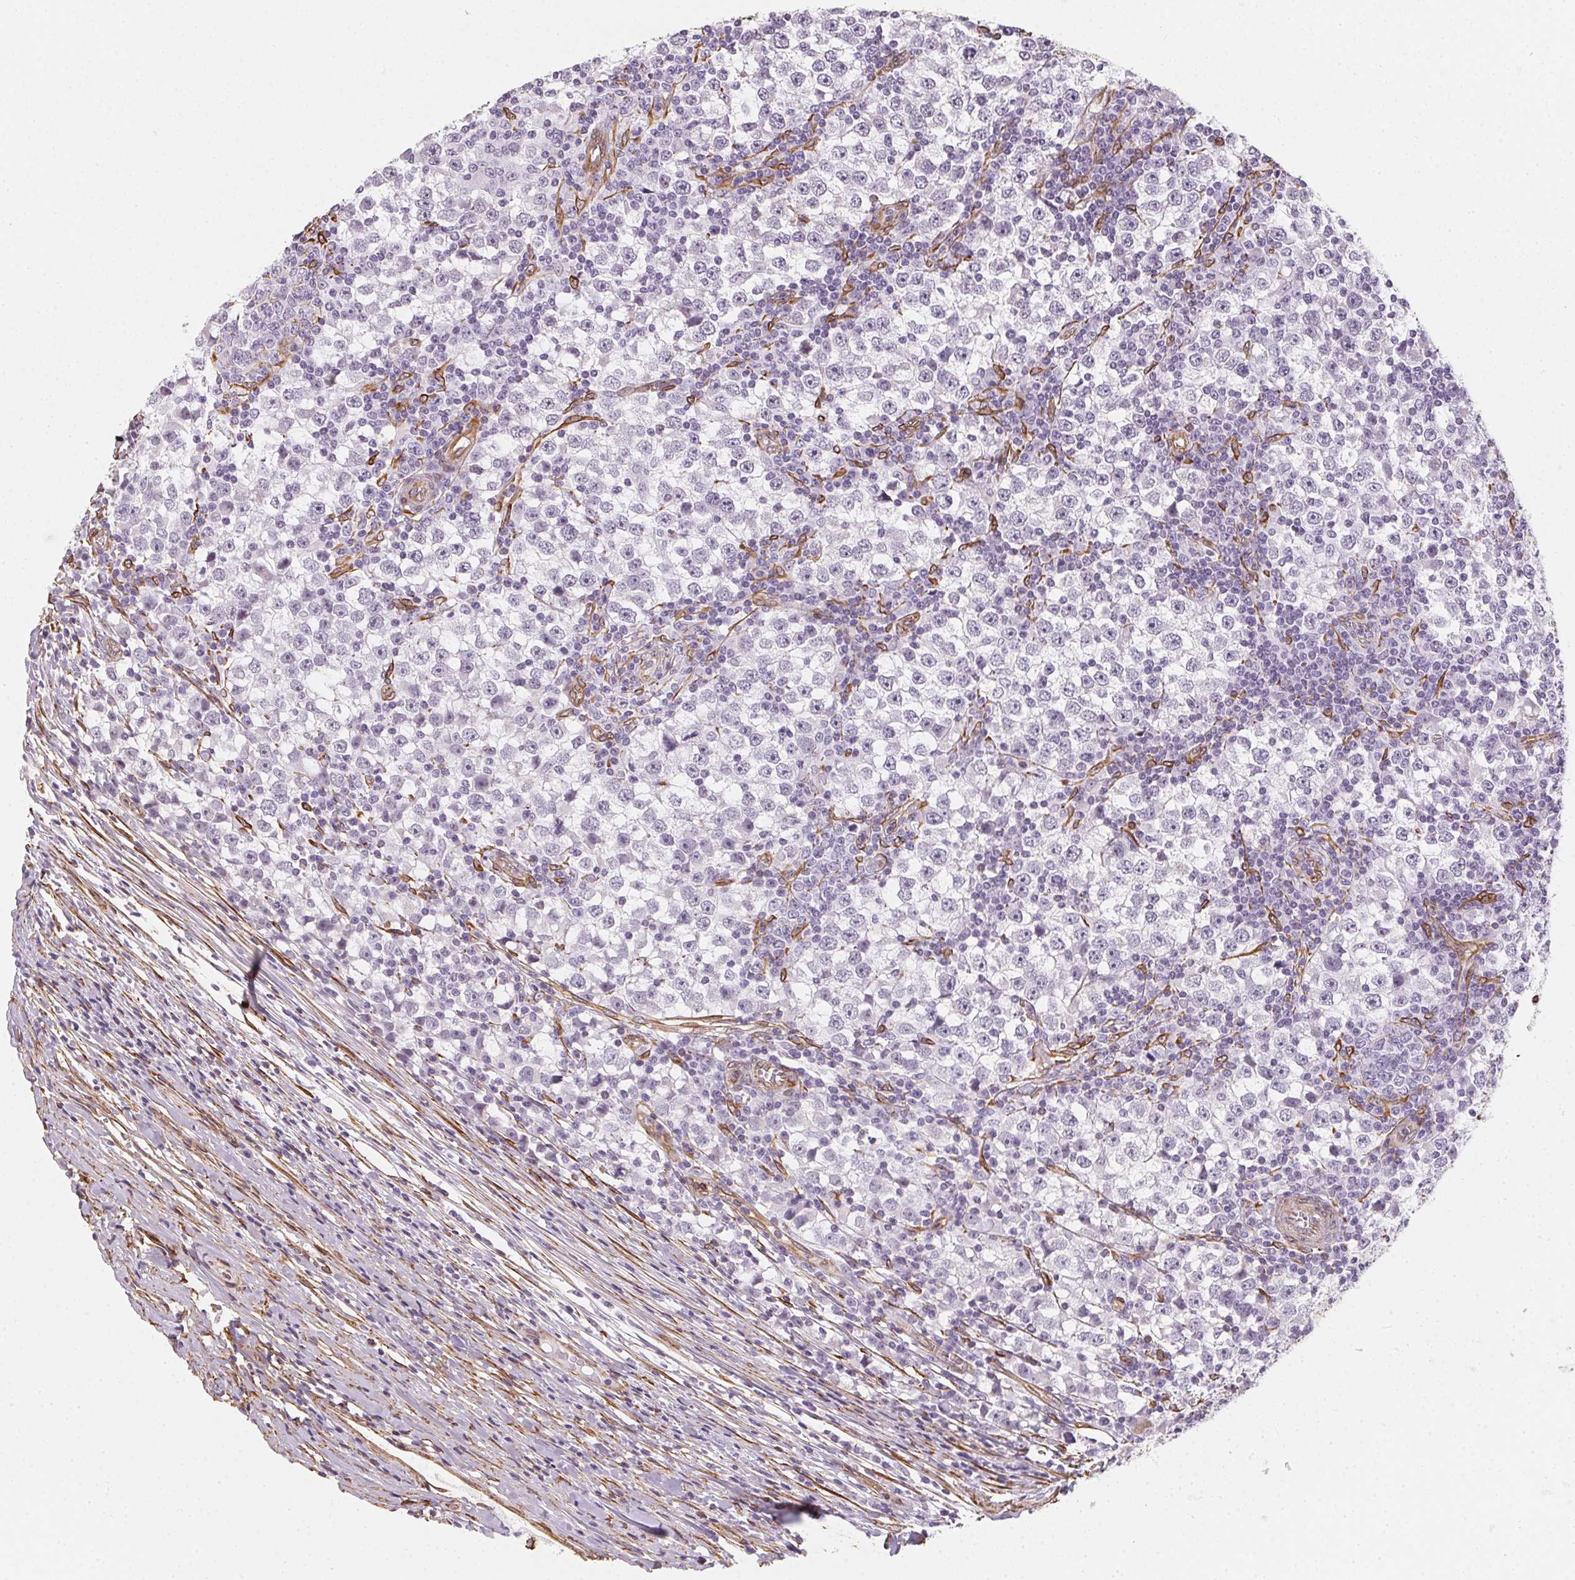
{"staining": {"intensity": "negative", "quantity": "none", "location": "none"}, "tissue": "testis cancer", "cell_type": "Tumor cells", "image_type": "cancer", "snomed": [{"axis": "morphology", "description": "Seminoma, NOS"}, {"axis": "topography", "description": "Testis"}], "caption": "A high-resolution photomicrograph shows IHC staining of testis seminoma, which displays no significant expression in tumor cells. Brightfield microscopy of immunohistochemistry (IHC) stained with DAB (brown) and hematoxylin (blue), captured at high magnification.", "gene": "RSBN1", "patient": {"sex": "male", "age": 65}}